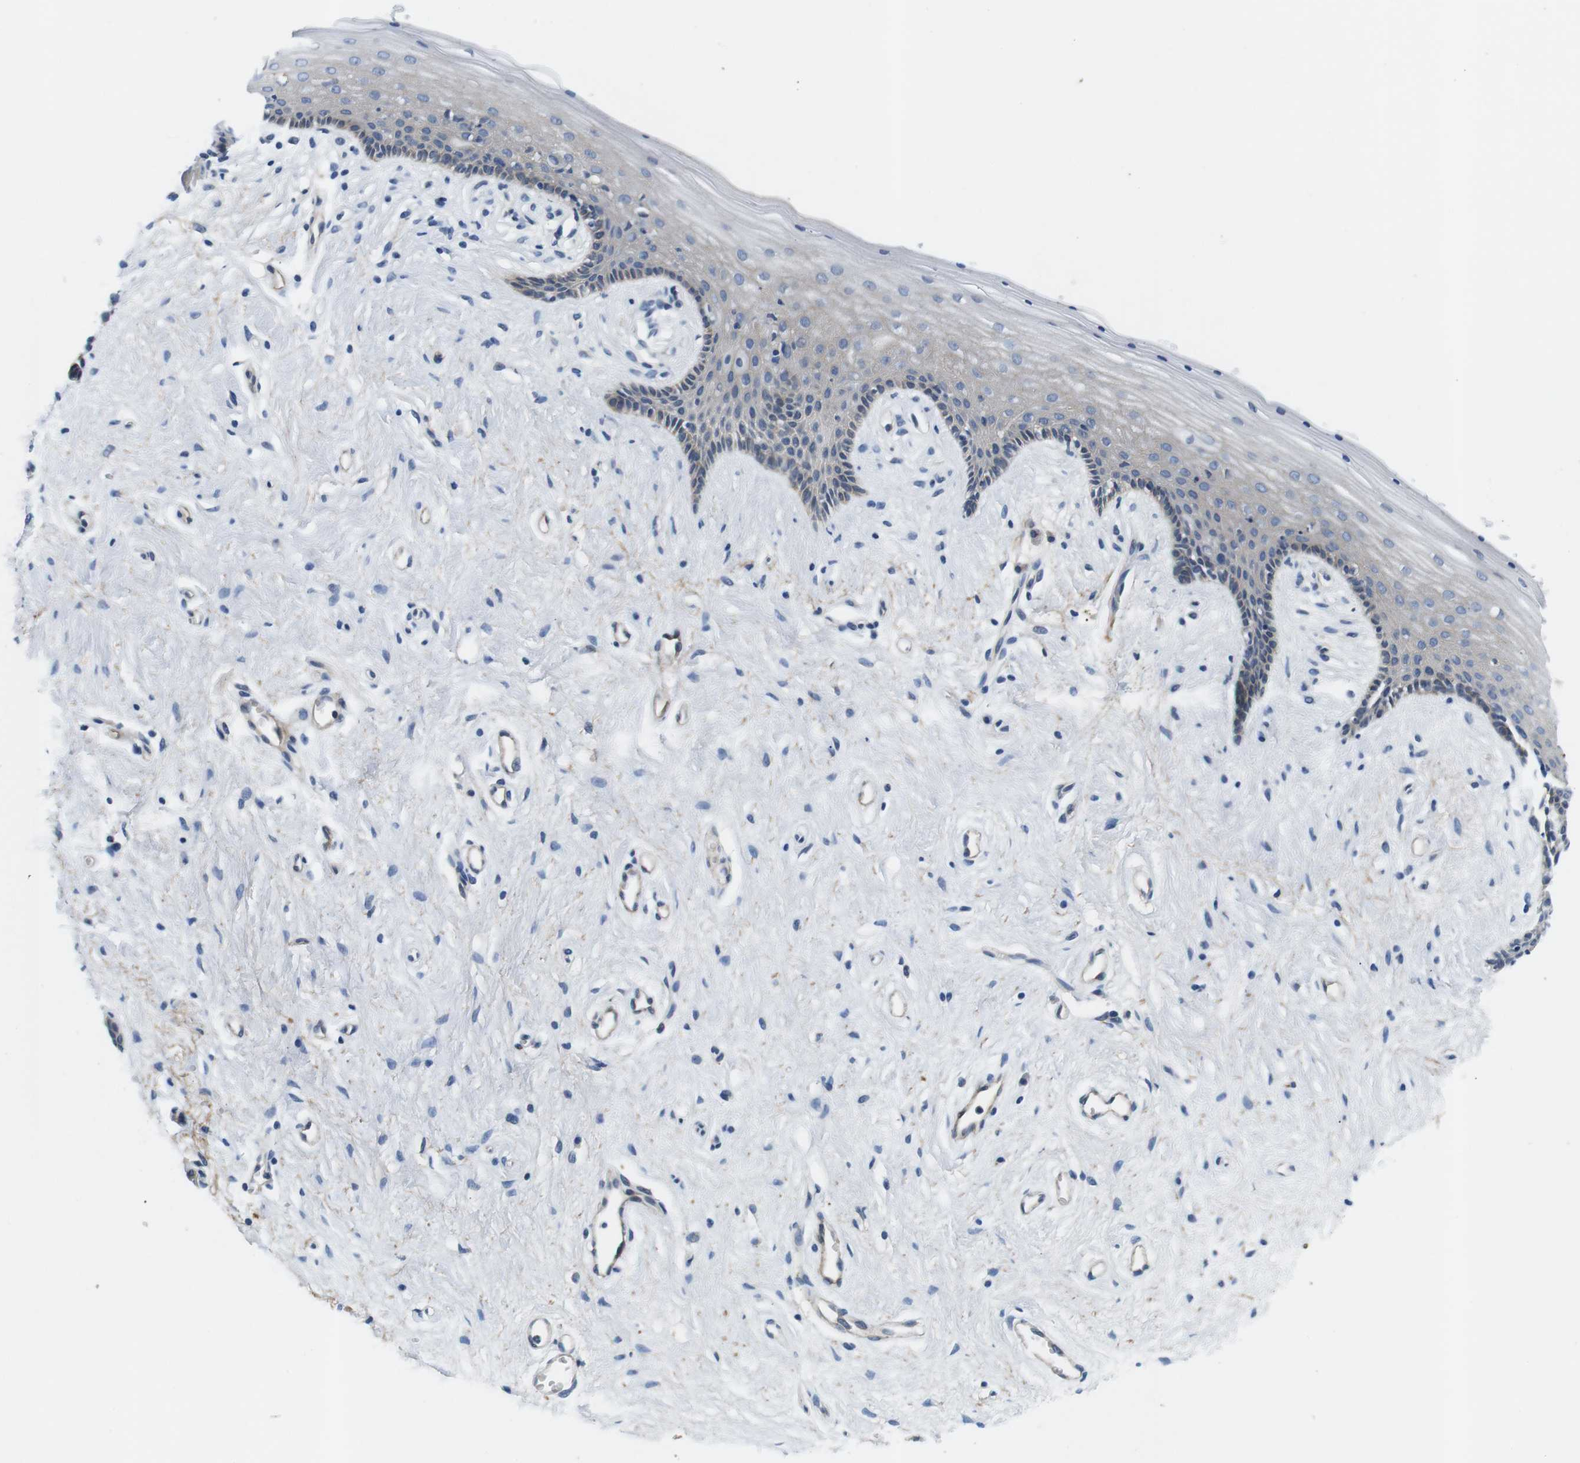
{"staining": {"intensity": "weak", "quantity": "<25%", "location": "cytoplasmic/membranous"}, "tissue": "vagina", "cell_type": "Squamous epithelial cells", "image_type": "normal", "snomed": [{"axis": "morphology", "description": "Normal tissue, NOS"}, {"axis": "topography", "description": "Vagina"}], "caption": "Immunohistochemistry (IHC) micrograph of normal vagina stained for a protein (brown), which reveals no positivity in squamous epithelial cells.", "gene": "SLC30A1", "patient": {"sex": "female", "age": 44}}